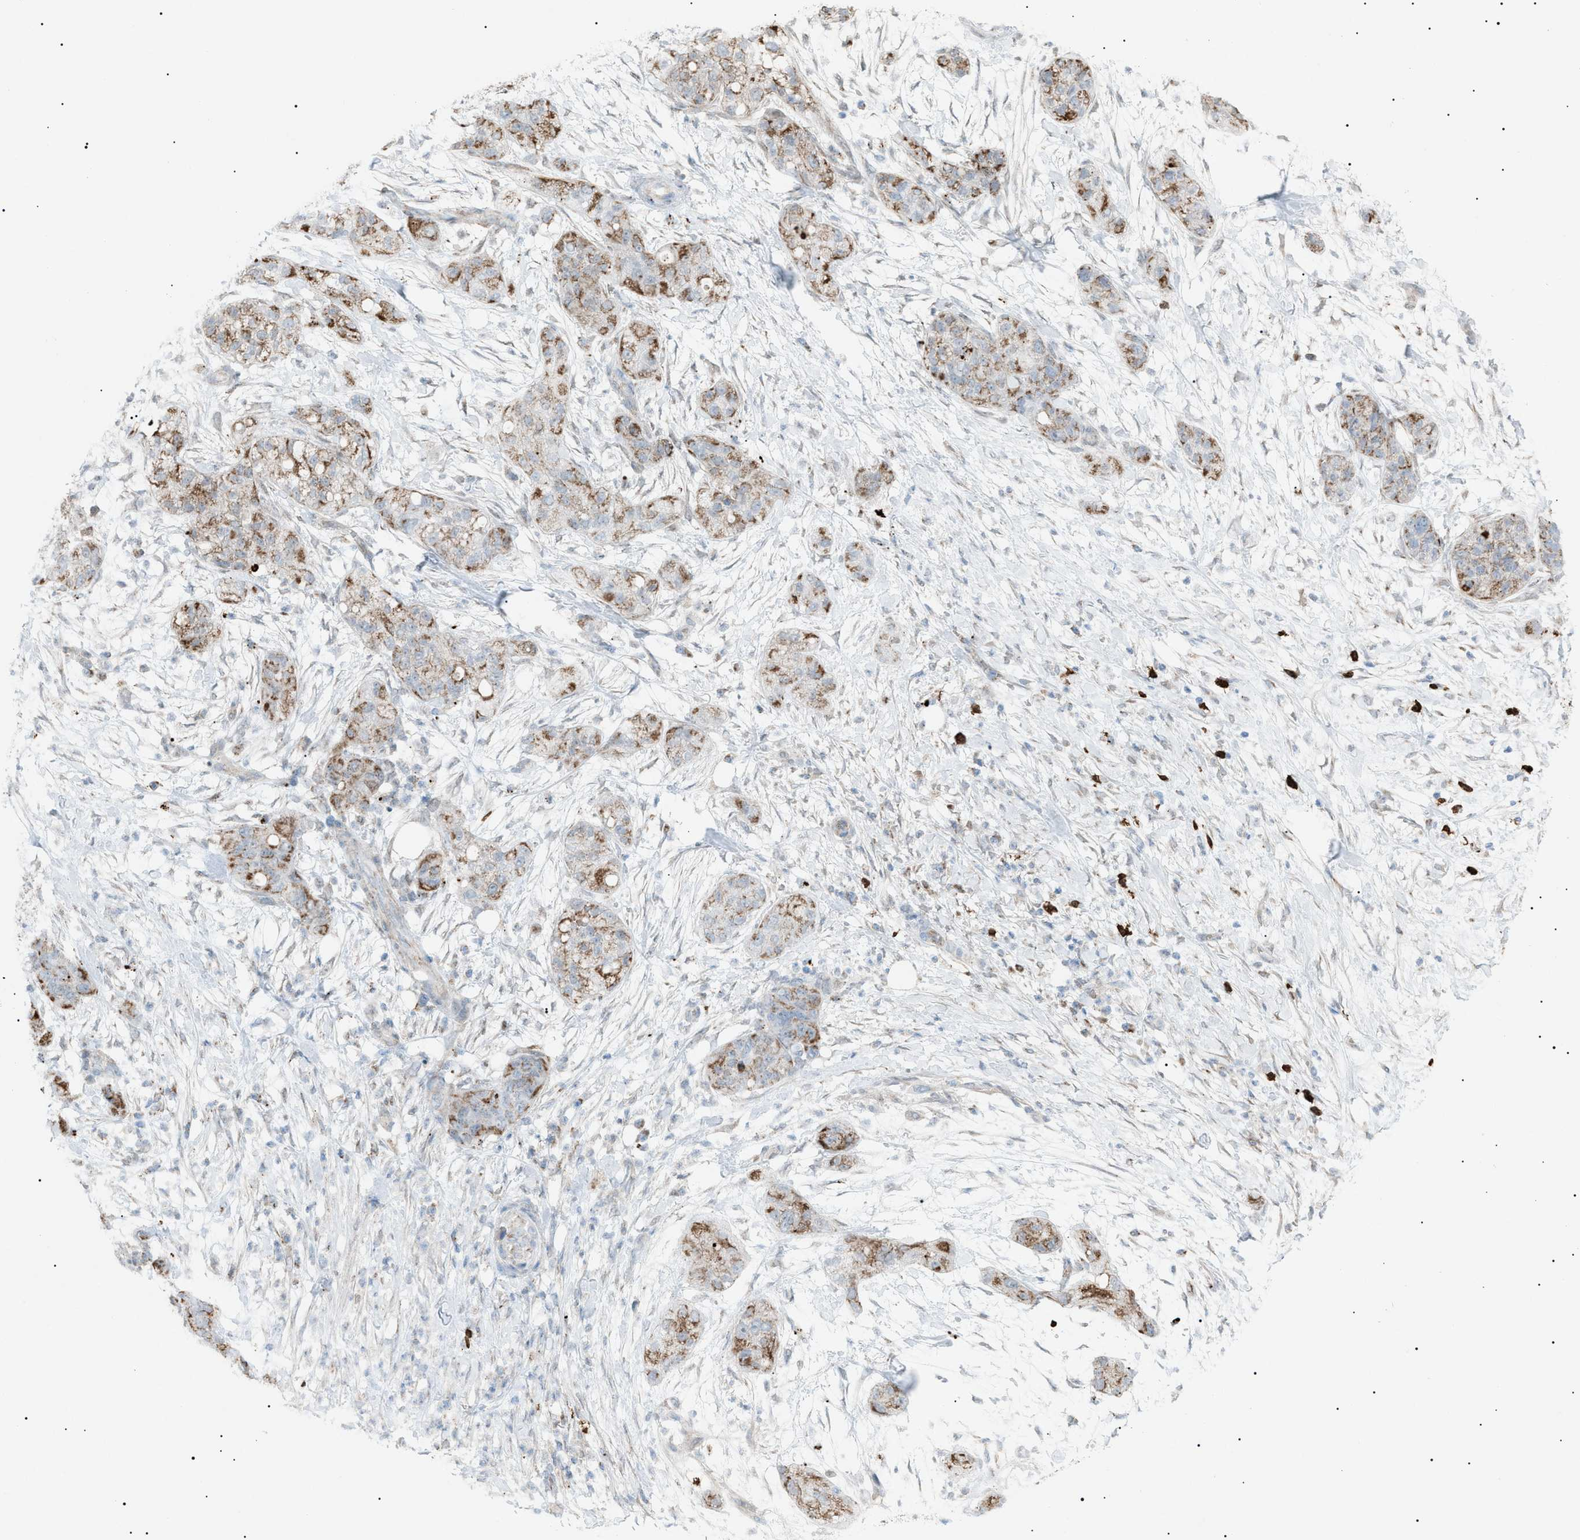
{"staining": {"intensity": "moderate", "quantity": ">75%", "location": "cytoplasmic/membranous"}, "tissue": "pancreatic cancer", "cell_type": "Tumor cells", "image_type": "cancer", "snomed": [{"axis": "morphology", "description": "Adenocarcinoma, NOS"}, {"axis": "topography", "description": "Pancreas"}], "caption": "Tumor cells demonstrate medium levels of moderate cytoplasmic/membranous positivity in approximately >75% of cells in human pancreatic cancer (adenocarcinoma). Nuclei are stained in blue.", "gene": "ZNF516", "patient": {"sex": "female", "age": 78}}